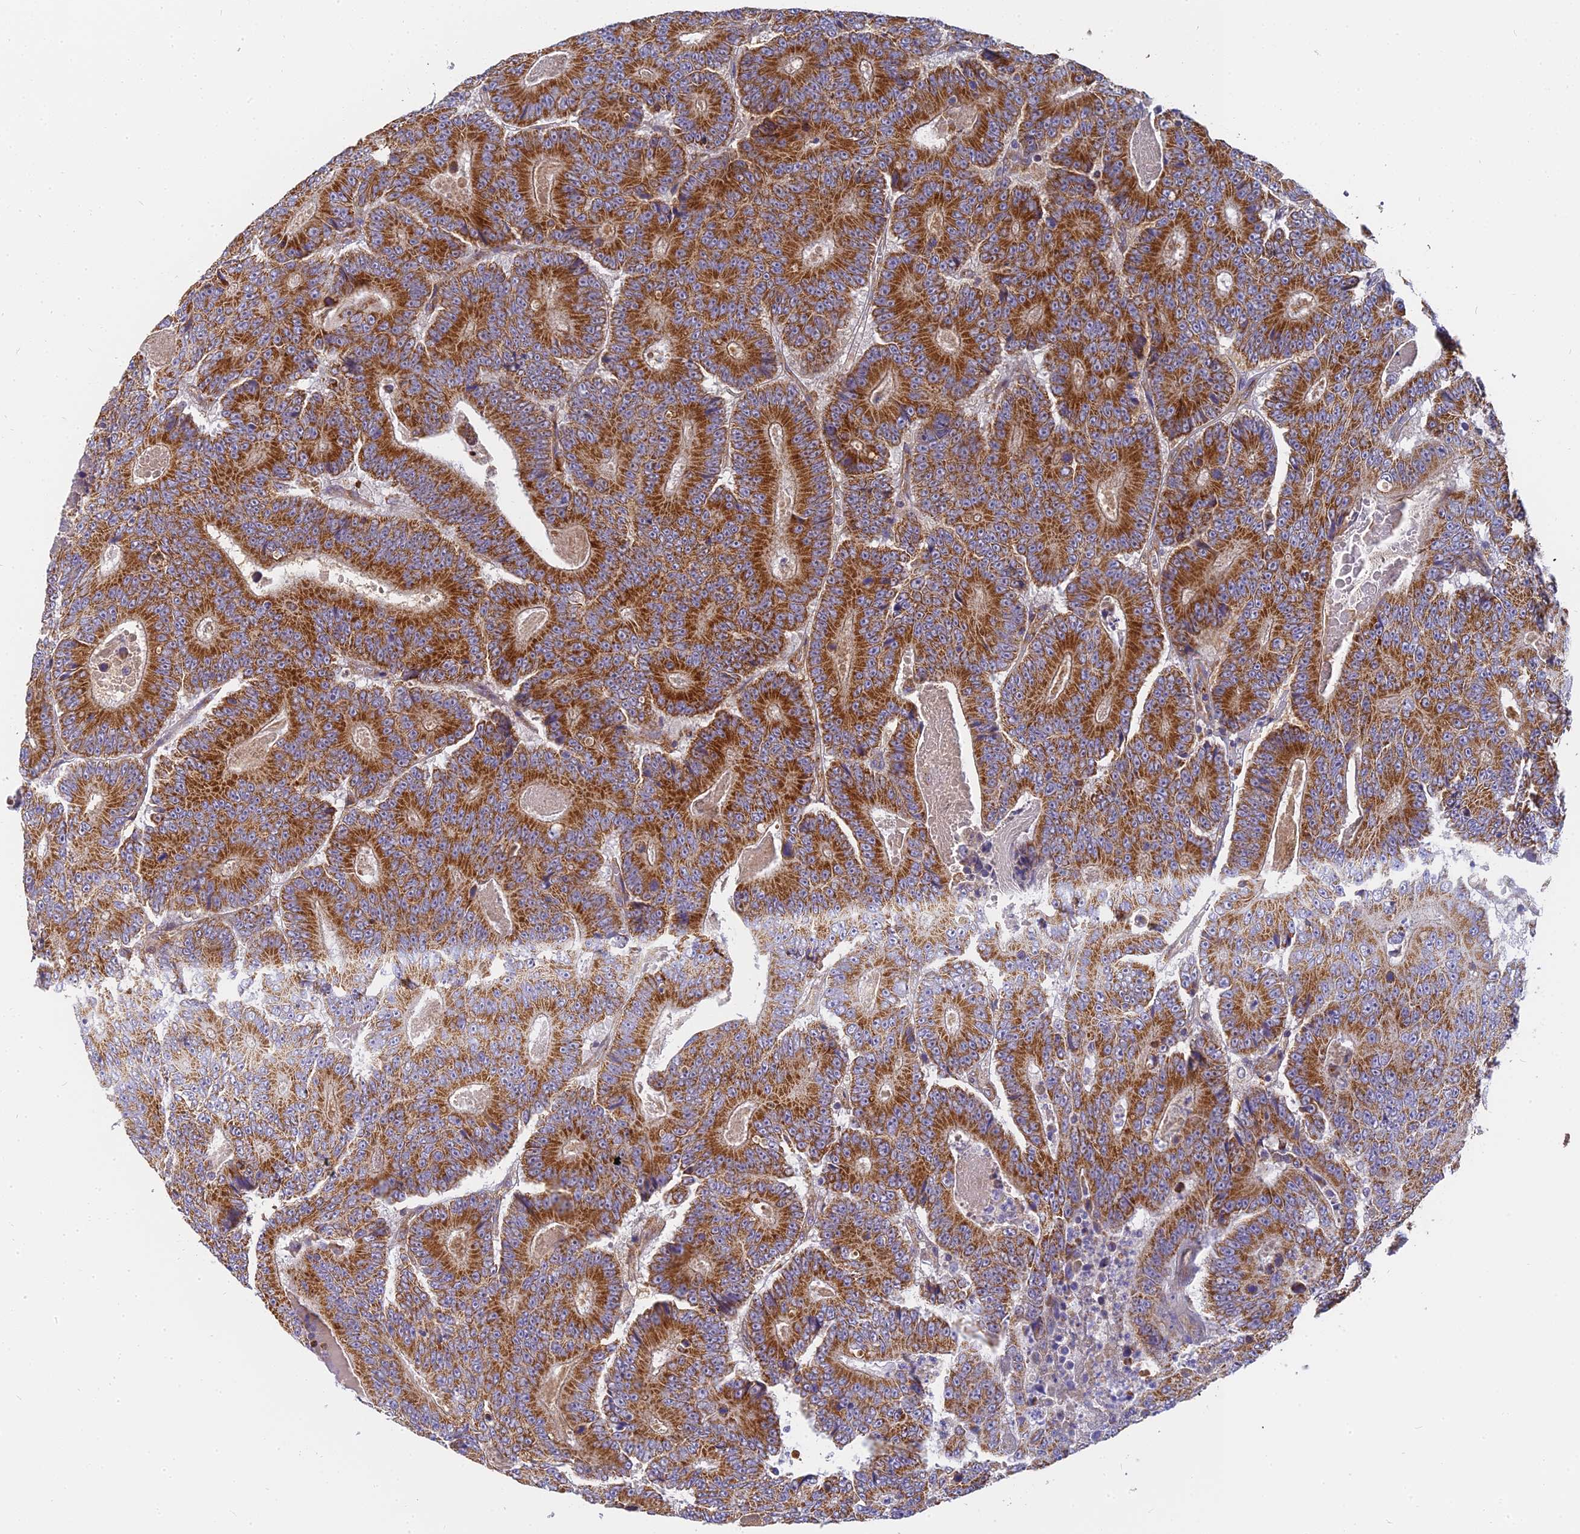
{"staining": {"intensity": "strong", "quantity": ">75%", "location": "cytoplasmic/membranous"}, "tissue": "colorectal cancer", "cell_type": "Tumor cells", "image_type": "cancer", "snomed": [{"axis": "morphology", "description": "Adenocarcinoma, NOS"}, {"axis": "topography", "description": "Colon"}], "caption": "A brown stain highlights strong cytoplasmic/membranous positivity of a protein in colorectal adenocarcinoma tumor cells.", "gene": "MRPL15", "patient": {"sex": "male", "age": 83}}